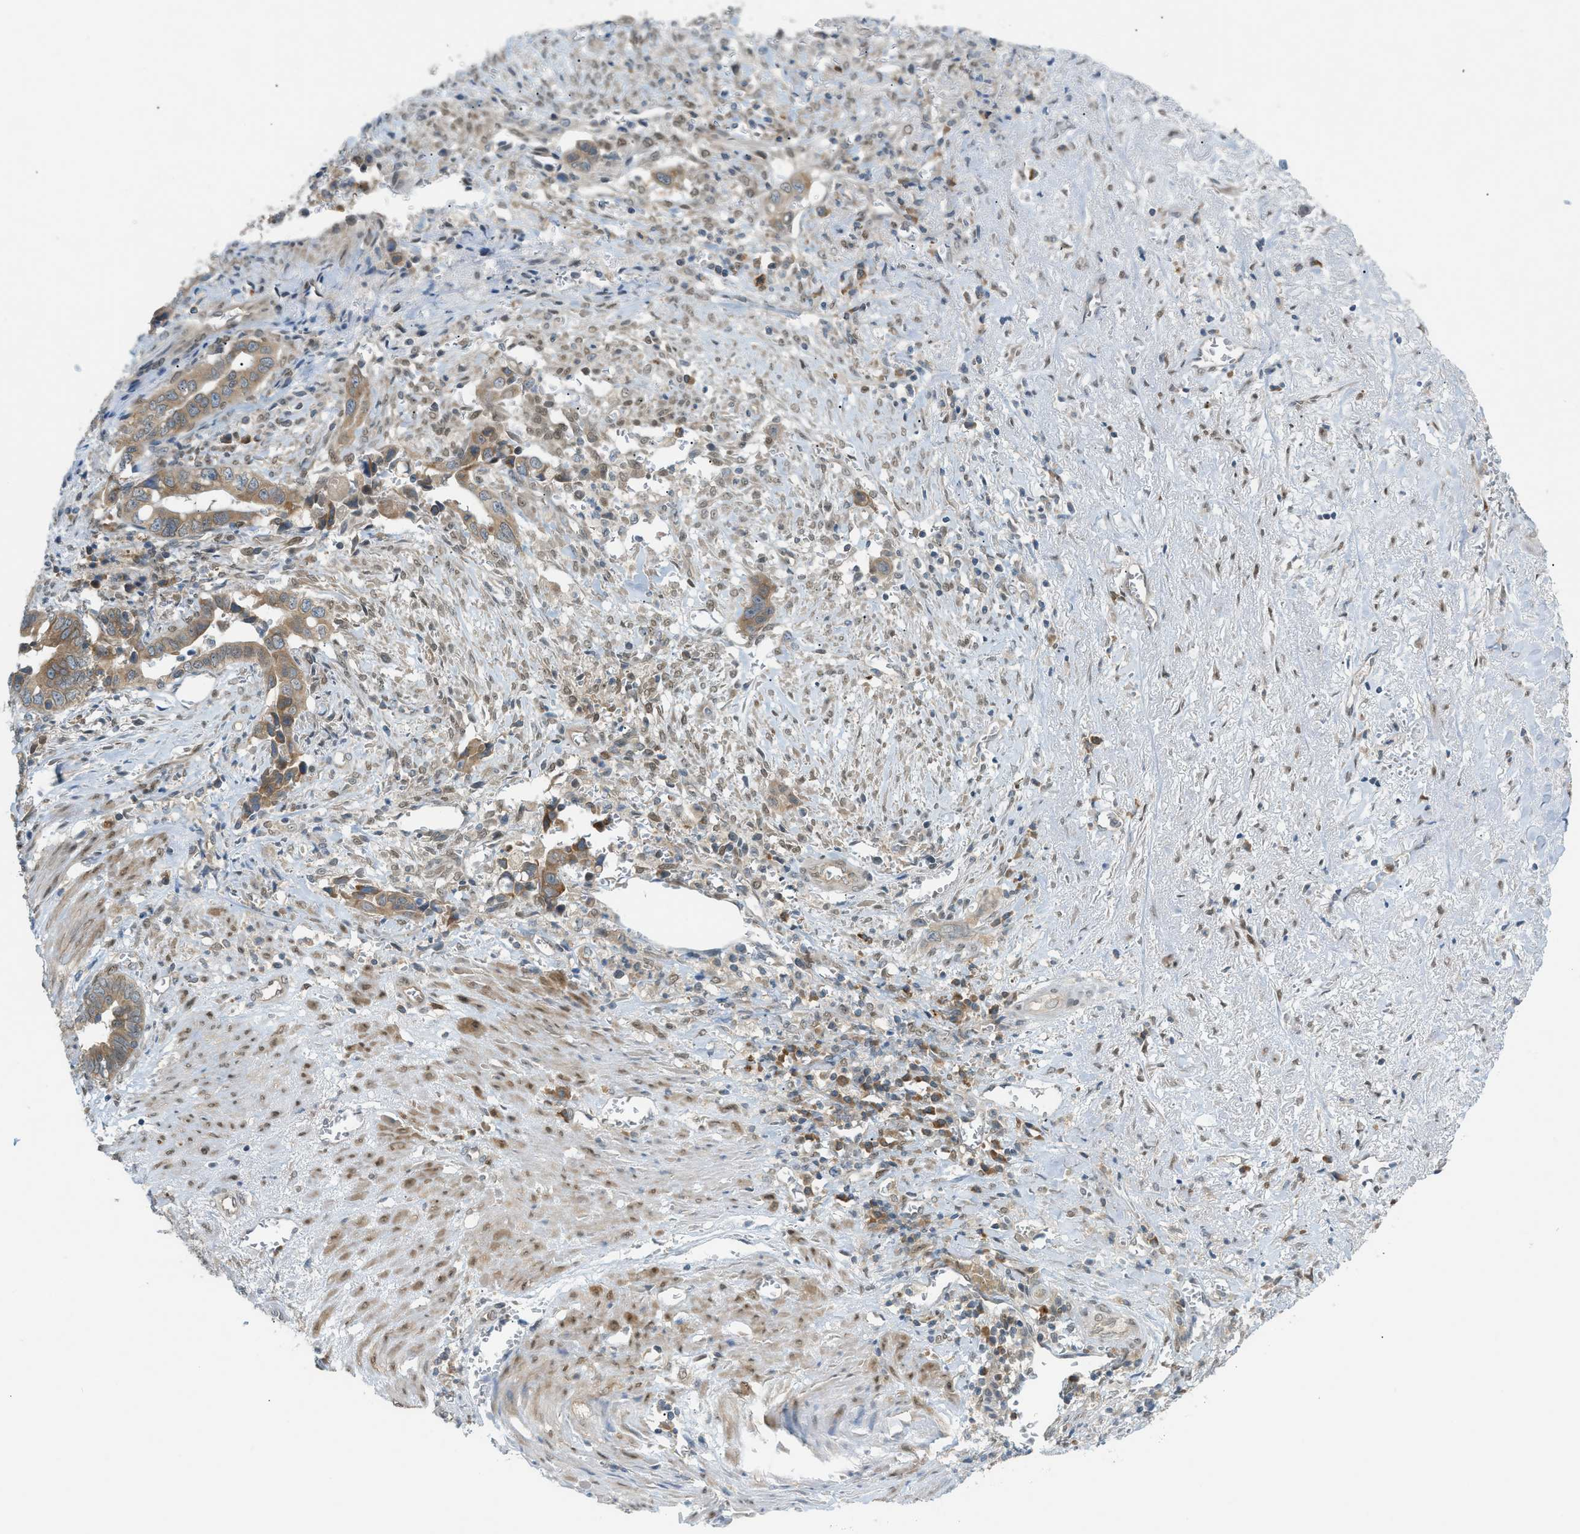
{"staining": {"intensity": "moderate", "quantity": ">75%", "location": "cytoplasmic/membranous"}, "tissue": "liver cancer", "cell_type": "Tumor cells", "image_type": "cancer", "snomed": [{"axis": "morphology", "description": "Cholangiocarcinoma"}, {"axis": "topography", "description": "Liver"}], "caption": "This is an image of IHC staining of cholangiocarcinoma (liver), which shows moderate expression in the cytoplasmic/membranous of tumor cells.", "gene": "DYRK1A", "patient": {"sex": "female", "age": 79}}